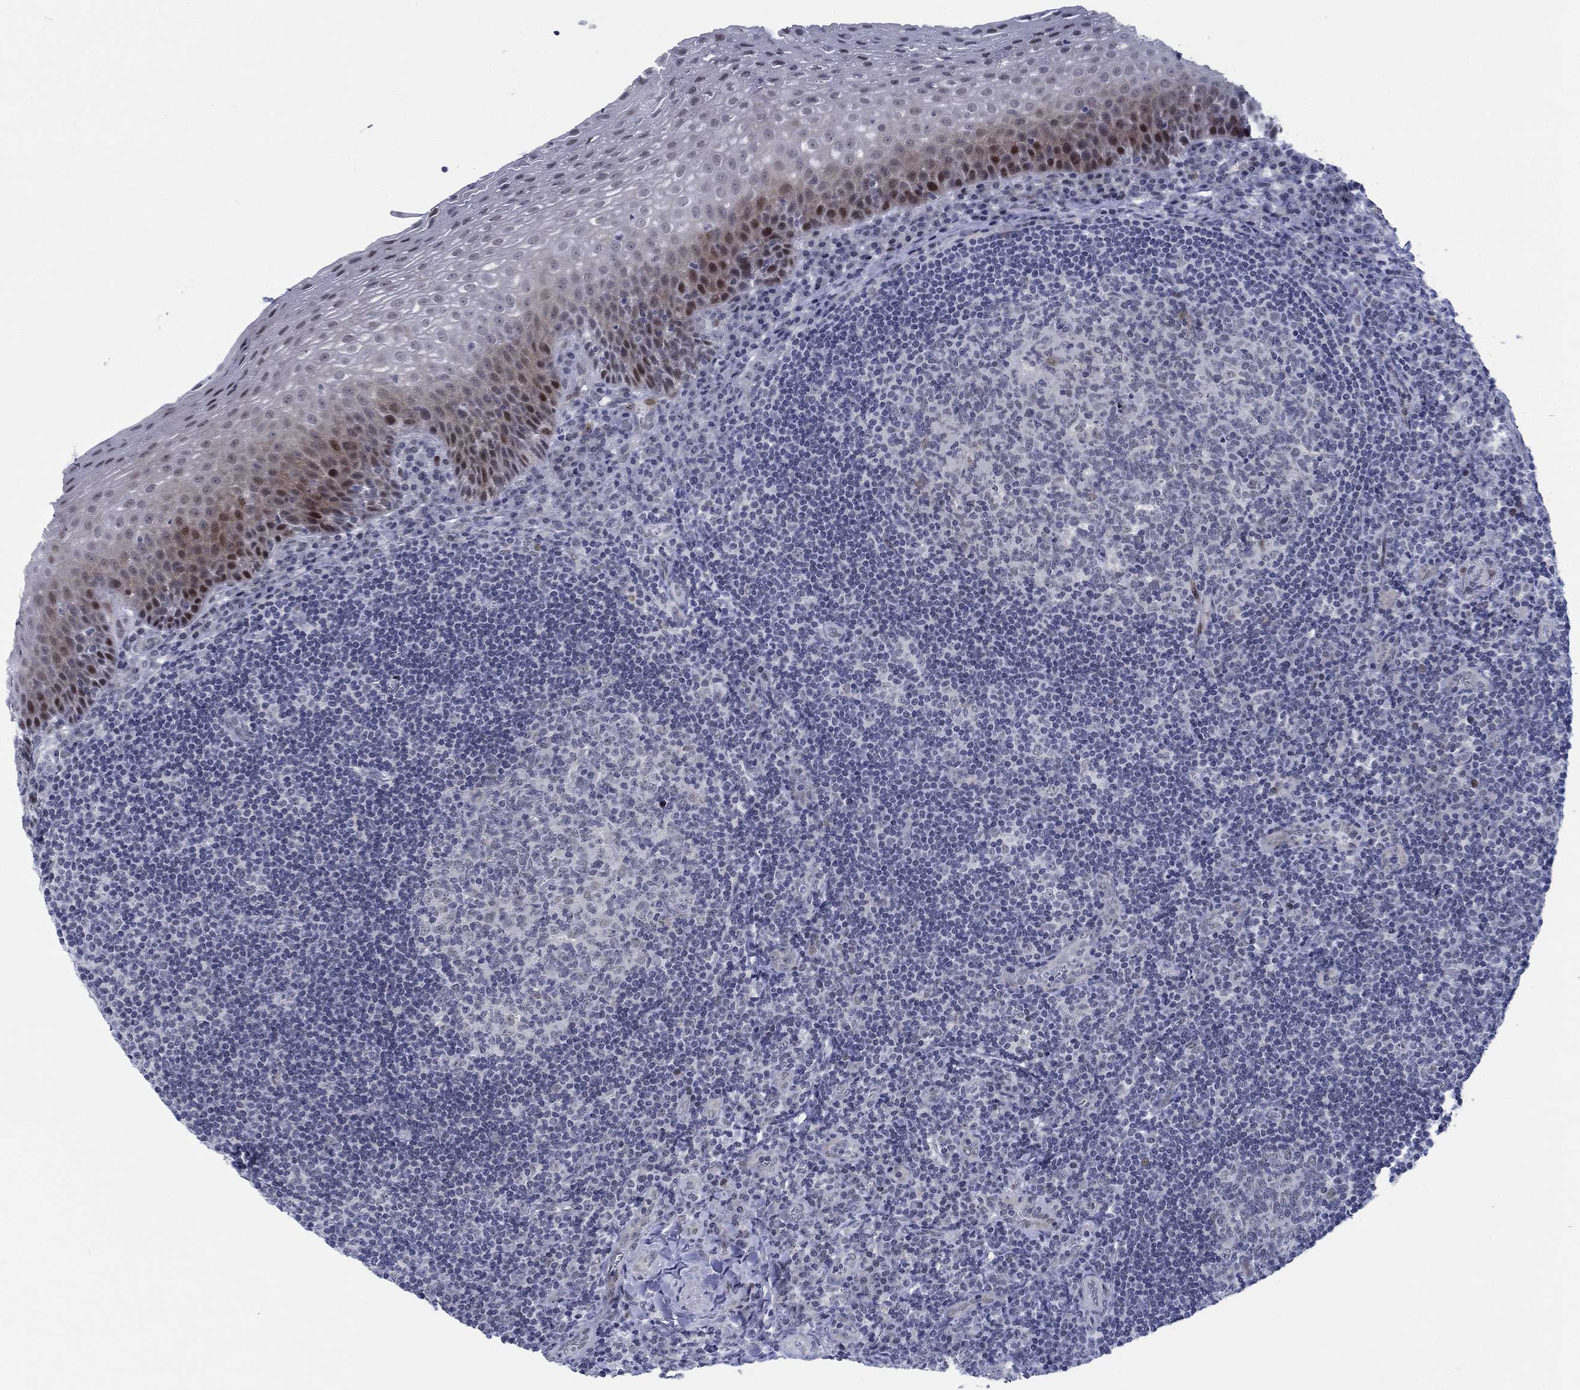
{"staining": {"intensity": "weak", "quantity": "<25%", "location": "nuclear"}, "tissue": "tonsil", "cell_type": "Germinal center cells", "image_type": "normal", "snomed": [{"axis": "morphology", "description": "Normal tissue, NOS"}, {"axis": "morphology", "description": "Inflammation, NOS"}, {"axis": "topography", "description": "Tonsil"}], "caption": "Protein analysis of normal tonsil demonstrates no significant positivity in germinal center cells.", "gene": "NEU3", "patient": {"sex": "female", "age": 31}}